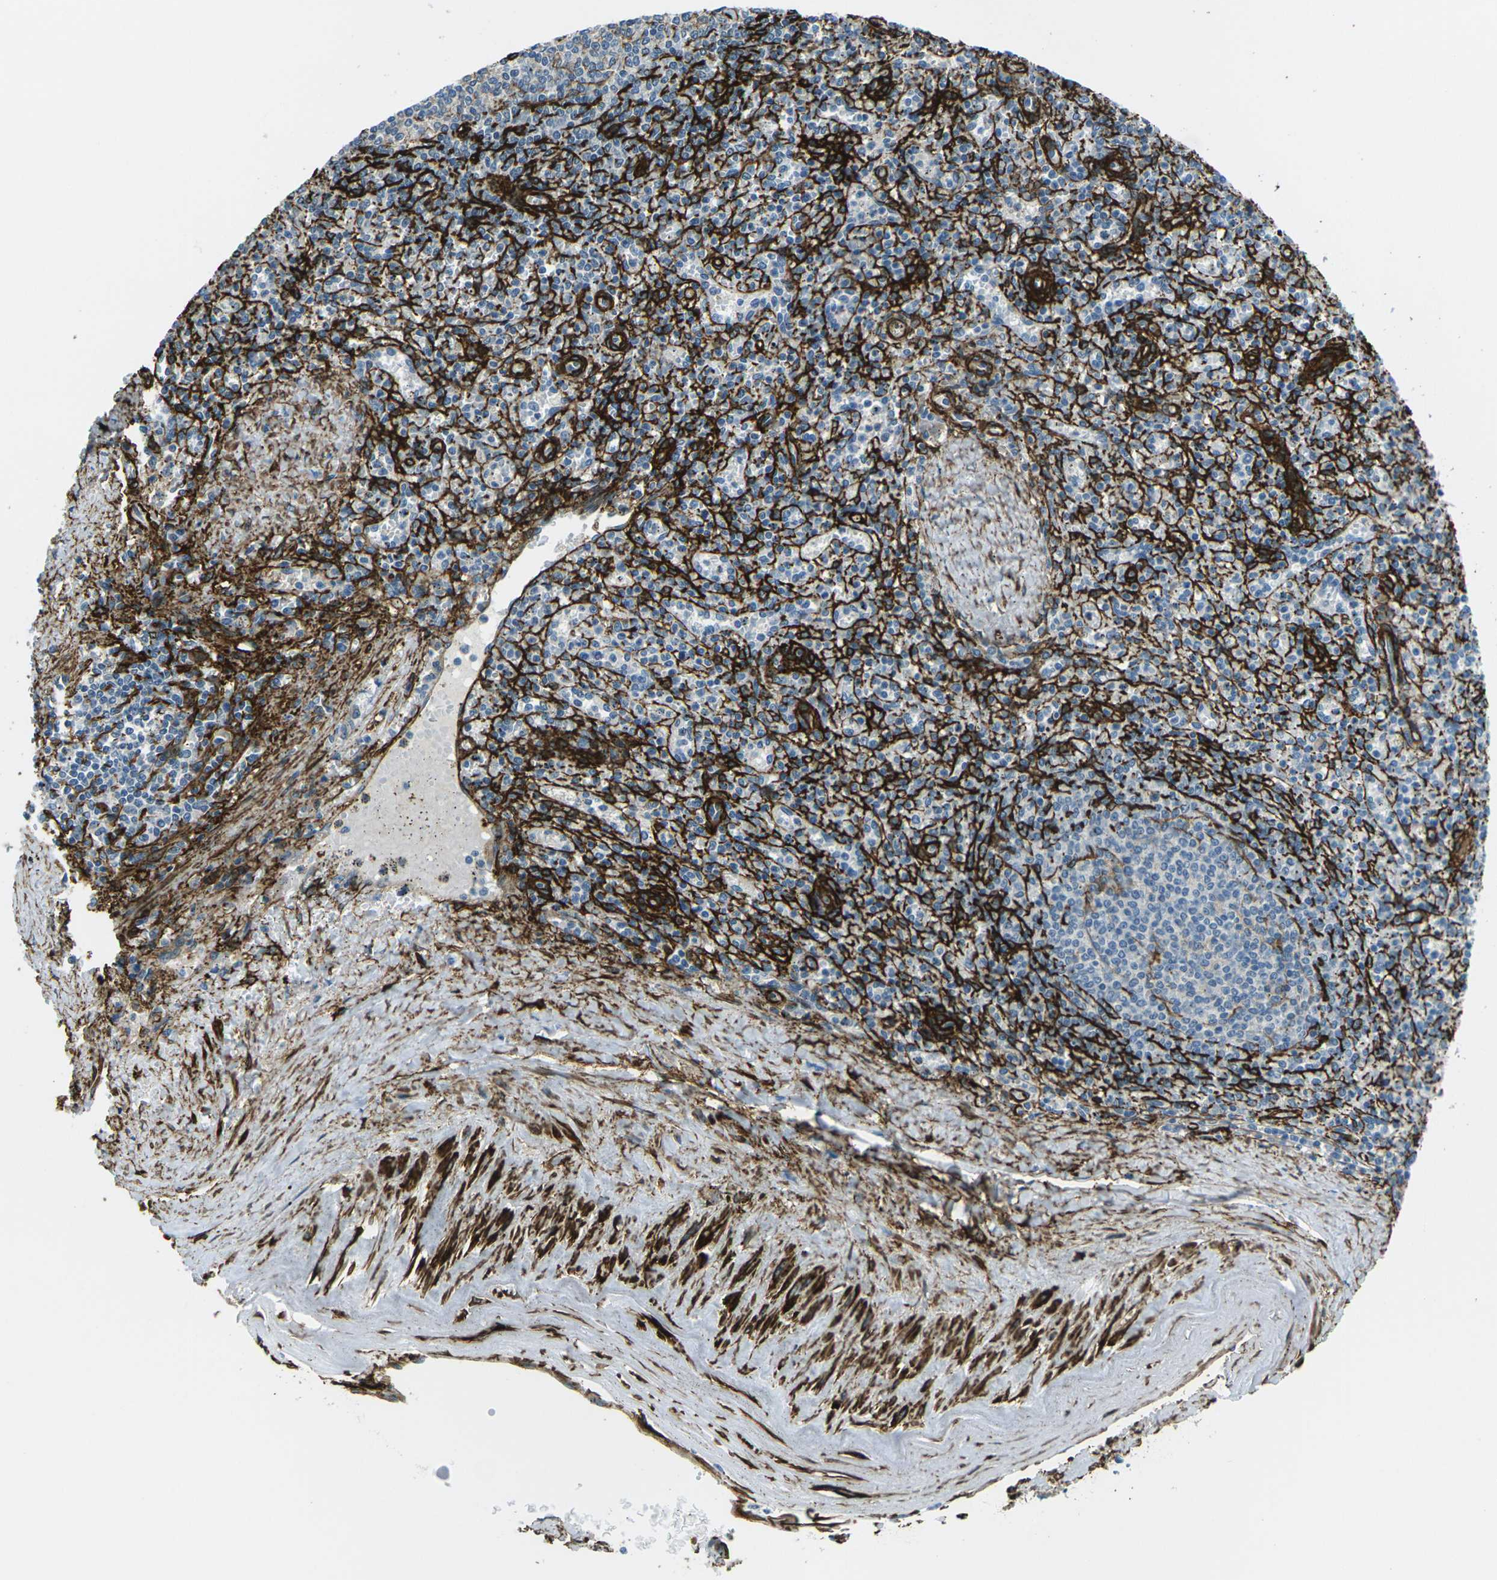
{"staining": {"intensity": "negative", "quantity": "none", "location": "none"}, "tissue": "spleen", "cell_type": "Cells in red pulp", "image_type": "normal", "snomed": [{"axis": "morphology", "description": "Normal tissue, NOS"}, {"axis": "topography", "description": "Spleen"}], "caption": "Cells in red pulp show no significant positivity in benign spleen. Brightfield microscopy of IHC stained with DAB (3,3'-diaminobenzidine) (brown) and hematoxylin (blue), captured at high magnification.", "gene": "GRAMD1C", "patient": {"sex": "male", "age": 72}}